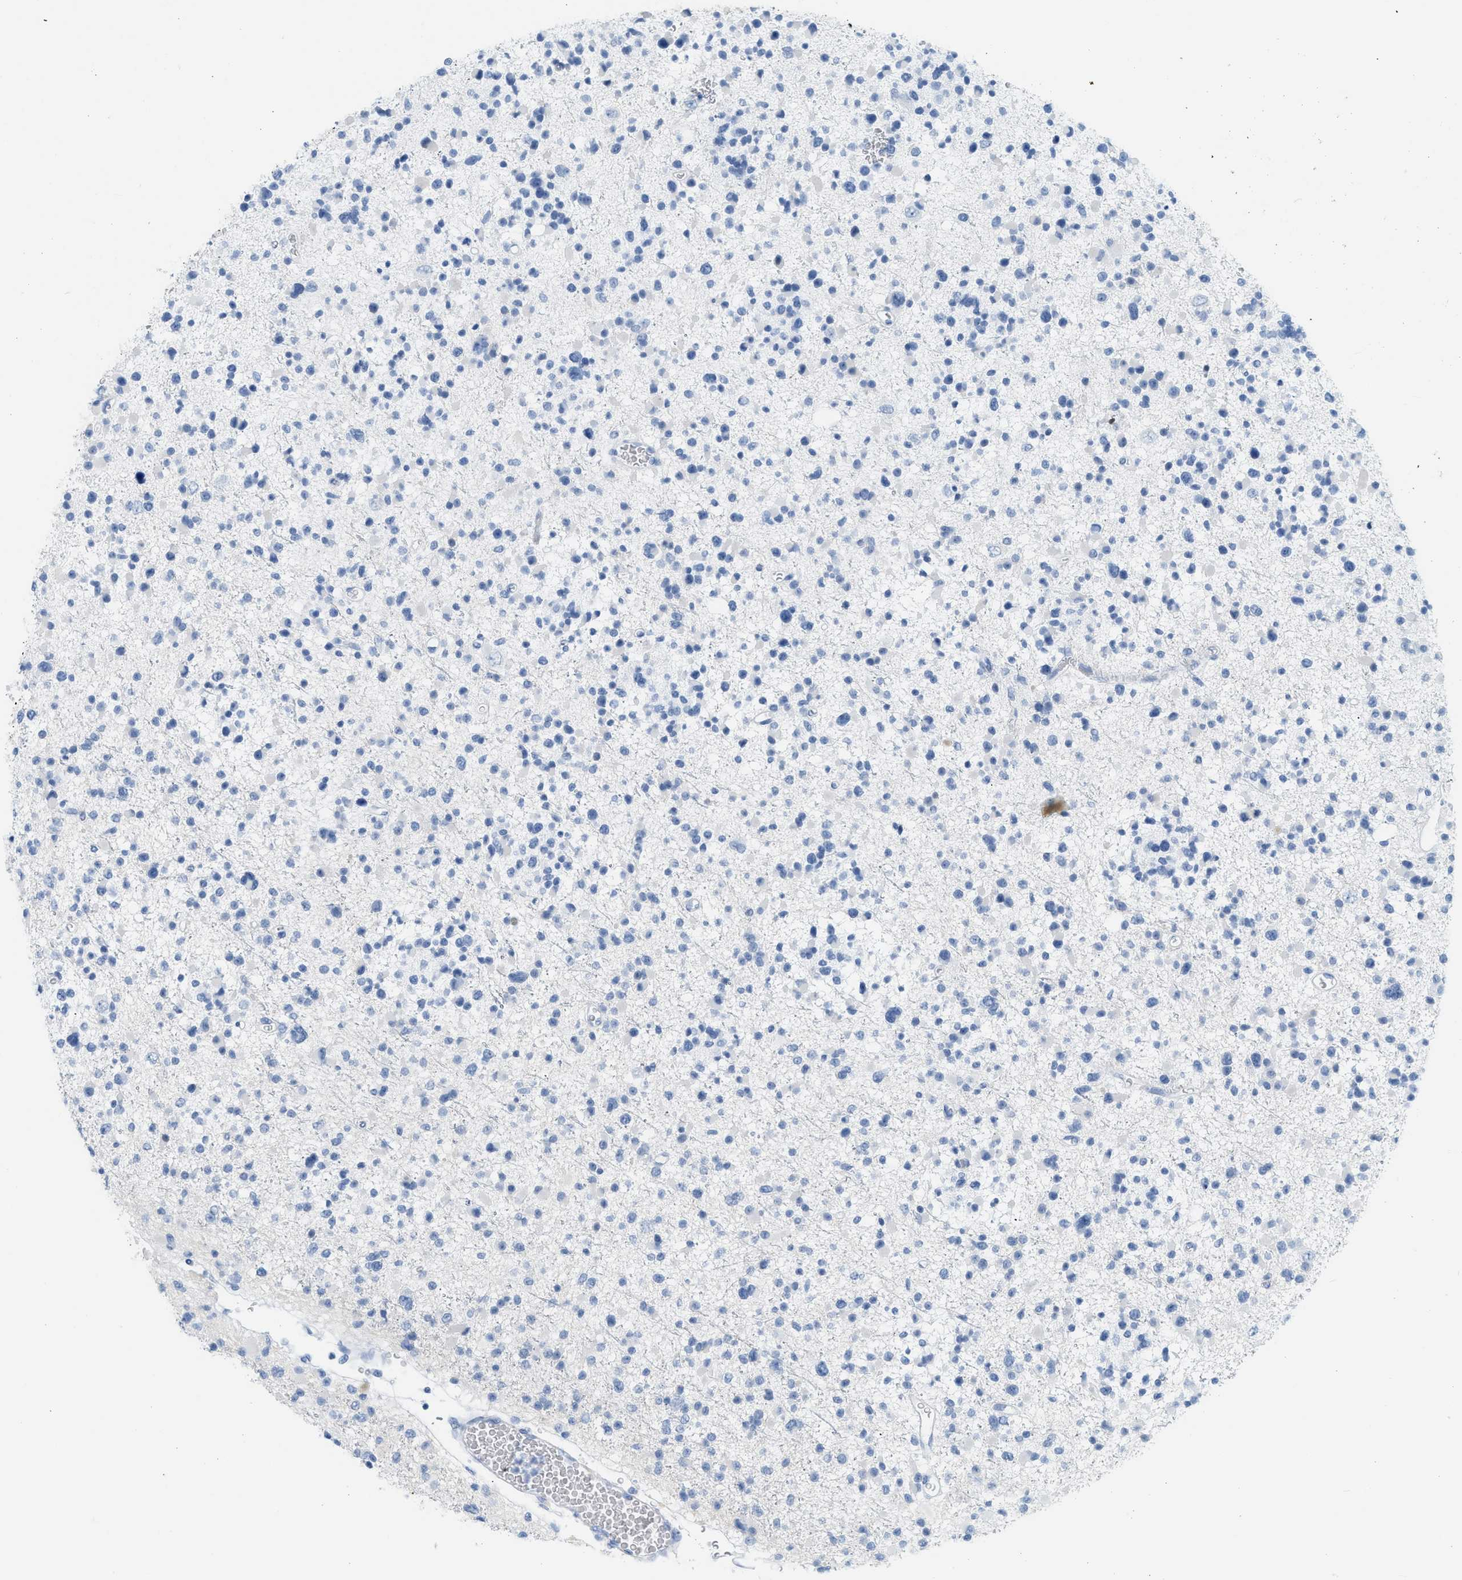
{"staining": {"intensity": "negative", "quantity": "none", "location": "none"}, "tissue": "glioma", "cell_type": "Tumor cells", "image_type": "cancer", "snomed": [{"axis": "morphology", "description": "Glioma, malignant, Low grade"}, {"axis": "topography", "description": "Brain"}], "caption": "The IHC micrograph has no significant positivity in tumor cells of glioma tissue.", "gene": "DES", "patient": {"sex": "female", "age": 22}}